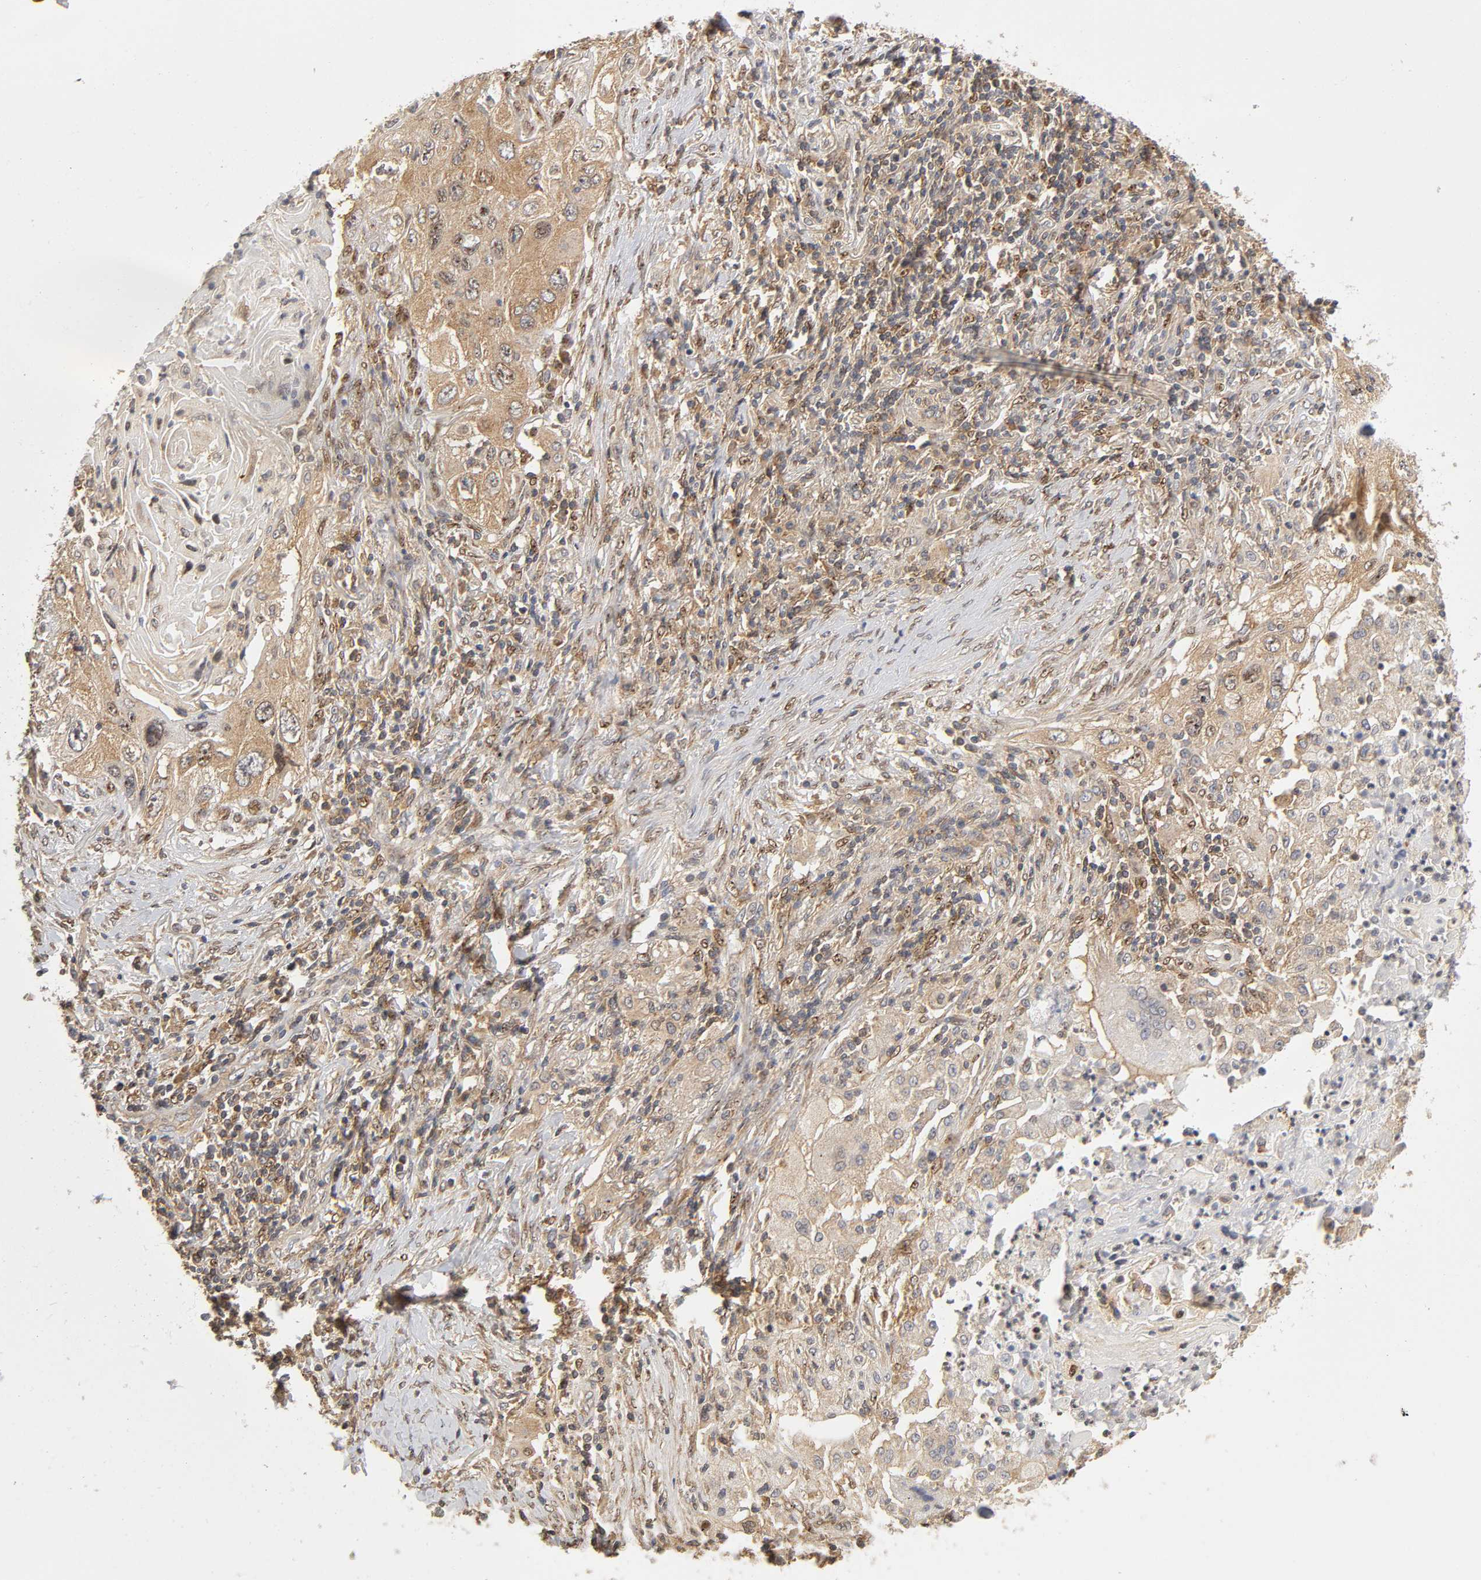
{"staining": {"intensity": "weak", "quantity": ">75%", "location": "cytoplasmic/membranous"}, "tissue": "lung cancer", "cell_type": "Tumor cells", "image_type": "cancer", "snomed": [{"axis": "morphology", "description": "Squamous cell carcinoma, NOS"}, {"axis": "topography", "description": "Lung"}], "caption": "Squamous cell carcinoma (lung) stained with a brown dye exhibits weak cytoplasmic/membranous positive expression in approximately >75% of tumor cells.", "gene": "PAFAH1B1", "patient": {"sex": "female", "age": 67}}